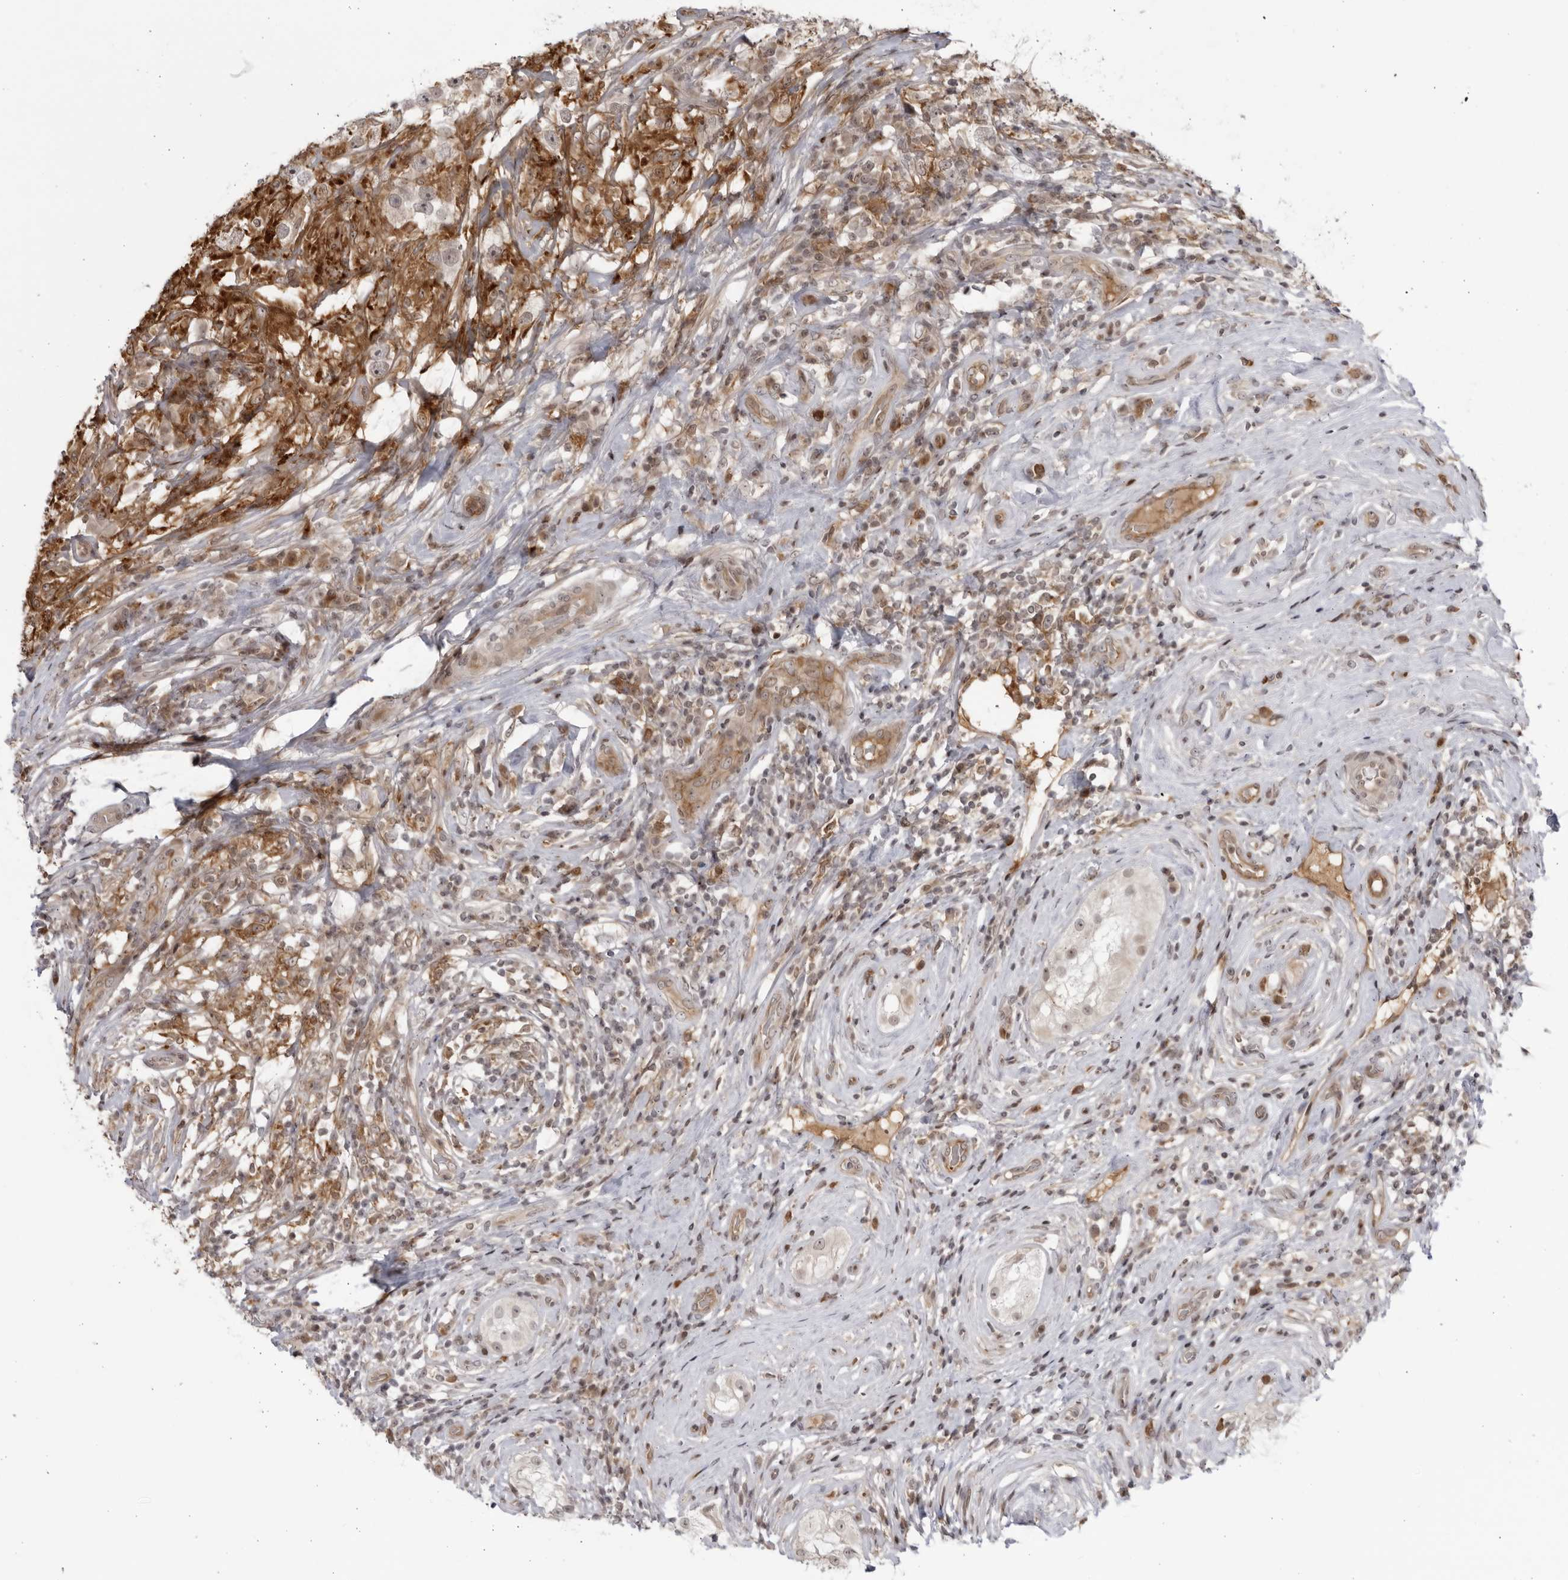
{"staining": {"intensity": "weak", "quantity": "<25%", "location": "nuclear"}, "tissue": "testis cancer", "cell_type": "Tumor cells", "image_type": "cancer", "snomed": [{"axis": "morphology", "description": "Seminoma, NOS"}, {"axis": "topography", "description": "Testis"}], "caption": "This photomicrograph is of testis seminoma stained with immunohistochemistry to label a protein in brown with the nuclei are counter-stained blue. There is no staining in tumor cells.", "gene": "DTL", "patient": {"sex": "male", "age": 49}}